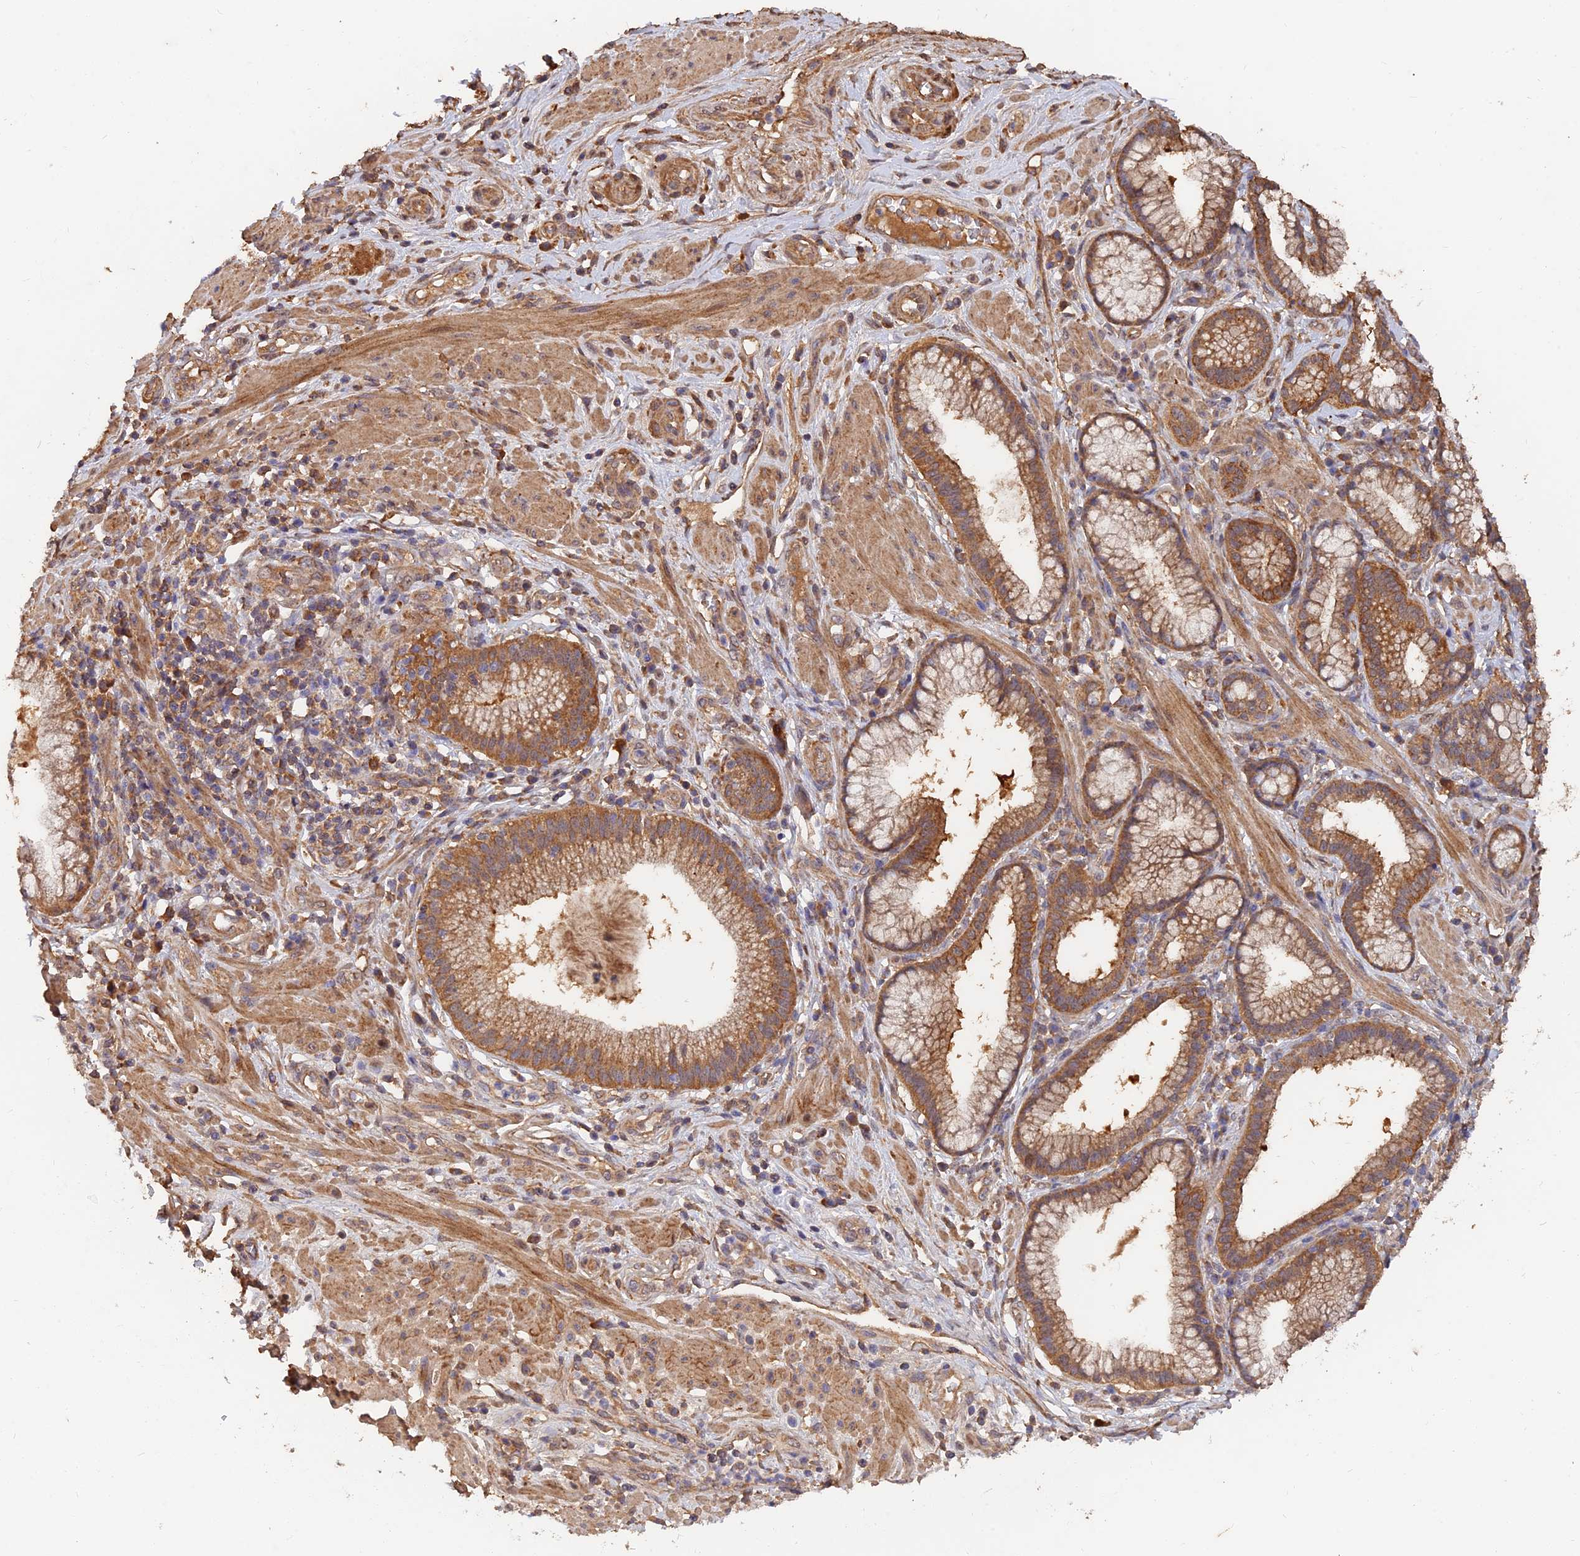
{"staining": {"intensity": "moderate", "quantity": ">75%", "location": "cytoplasmic/membranous"}, "tissue": "pancreatic cancer", "cell_type": "Tumor cells", "image_type": "cancer", "snomed": [{"axis": "morphology", "description": "Adenocarcinoma, NOS"}, {"axis": "topography", "description": "Pancreas"}], "caption": "Pancreatic cancer (adenocarcinoma) stained with a protein marker exhibits moderate staining in tumor cells.", "gene": "SLC38A11", "patient": {"sex": "male", "age": 72}}